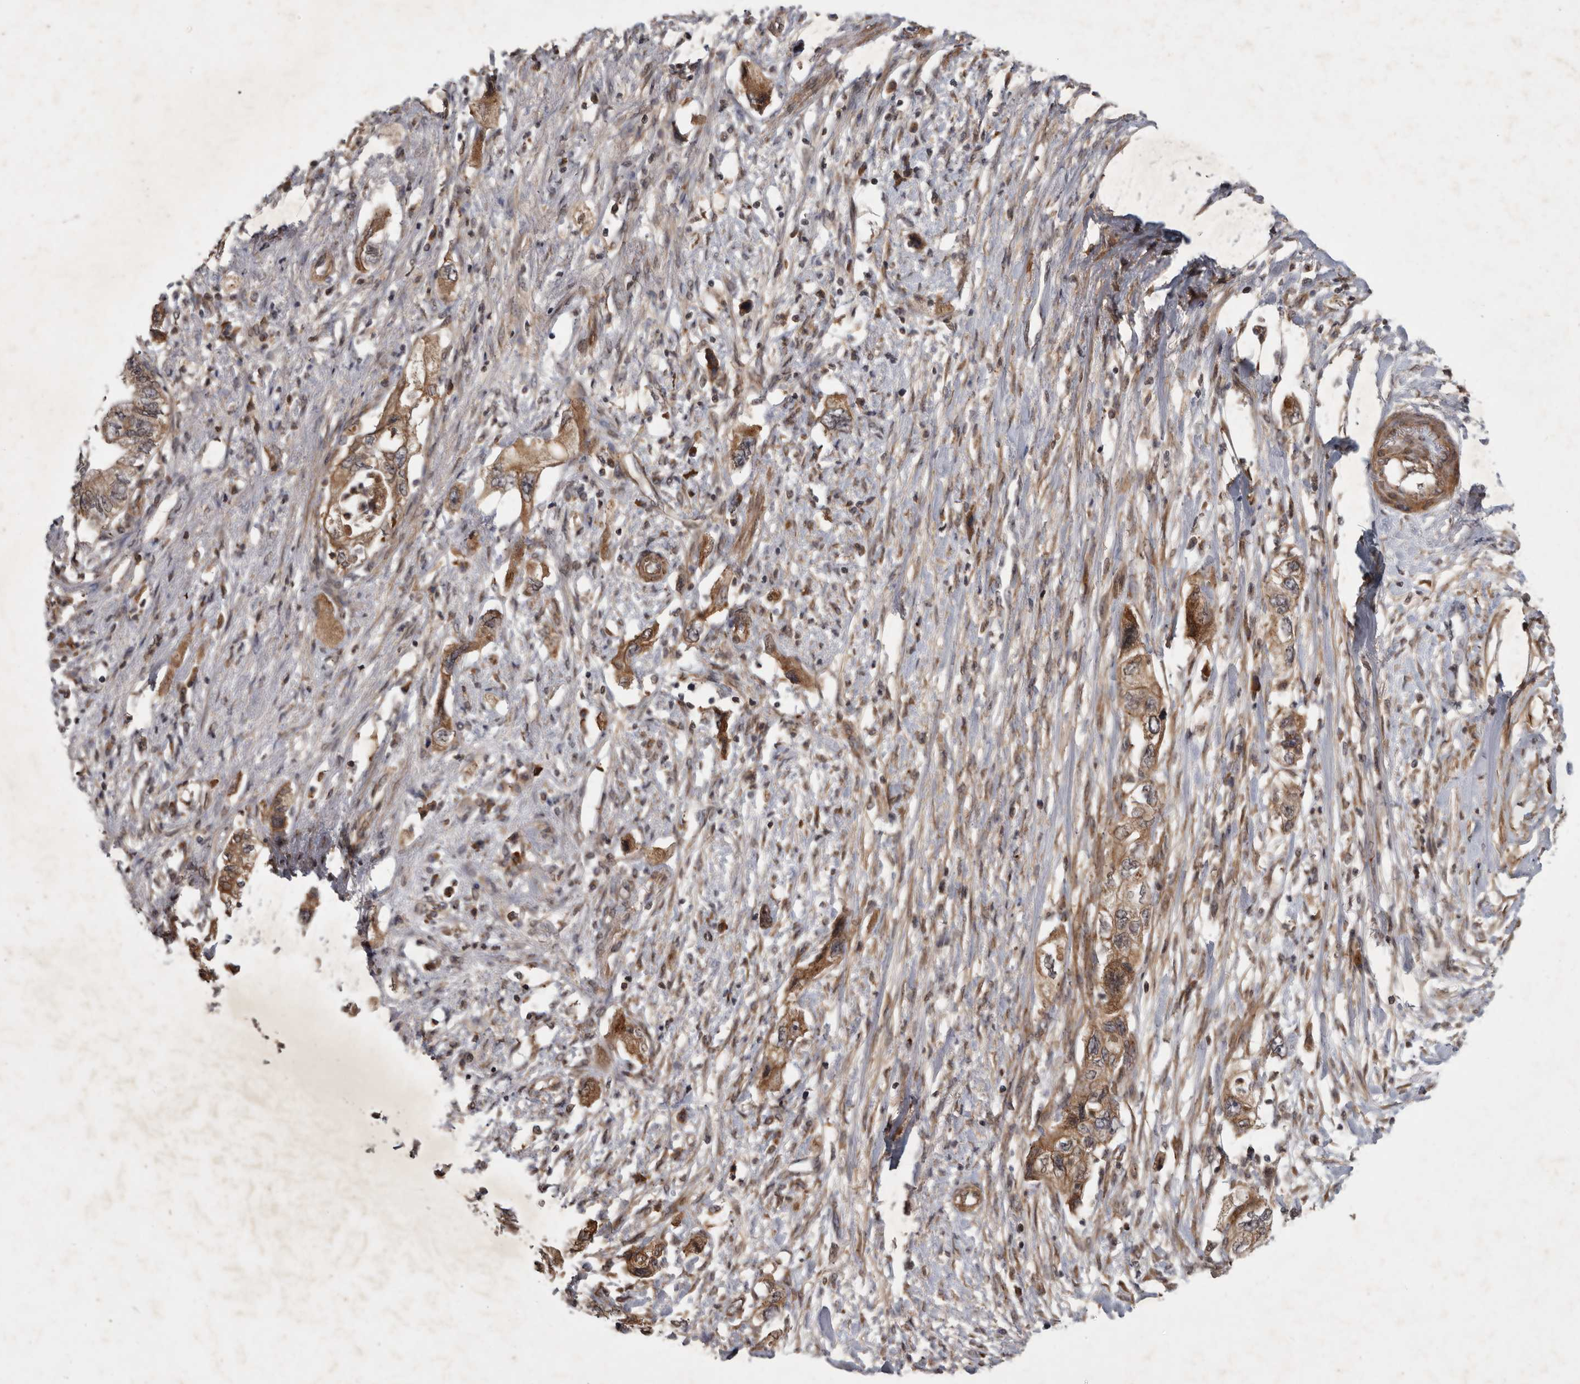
{"staining": {"intensity": "moderate", "quantity": ">75%", "location": "cytoplasmic/membranous,nuclear"}, "tissue": "pancreatic cancer", "cell_type": "Tumor cells", "image_type": "cancer", "snomed": [{"axis": "morphology", "description": "Adenocarcinoma, NOS"}, {"axis": "topography", "description": "Pancreas"}], "caption": "A brown stain shows moderate cytoplasmic/membranous and nuclear expression of a protein in human pancreatic adenocarcinoma tumor cells.", "gene": "DNAJC28", "patient": {"sex": "female", "age": 73}}